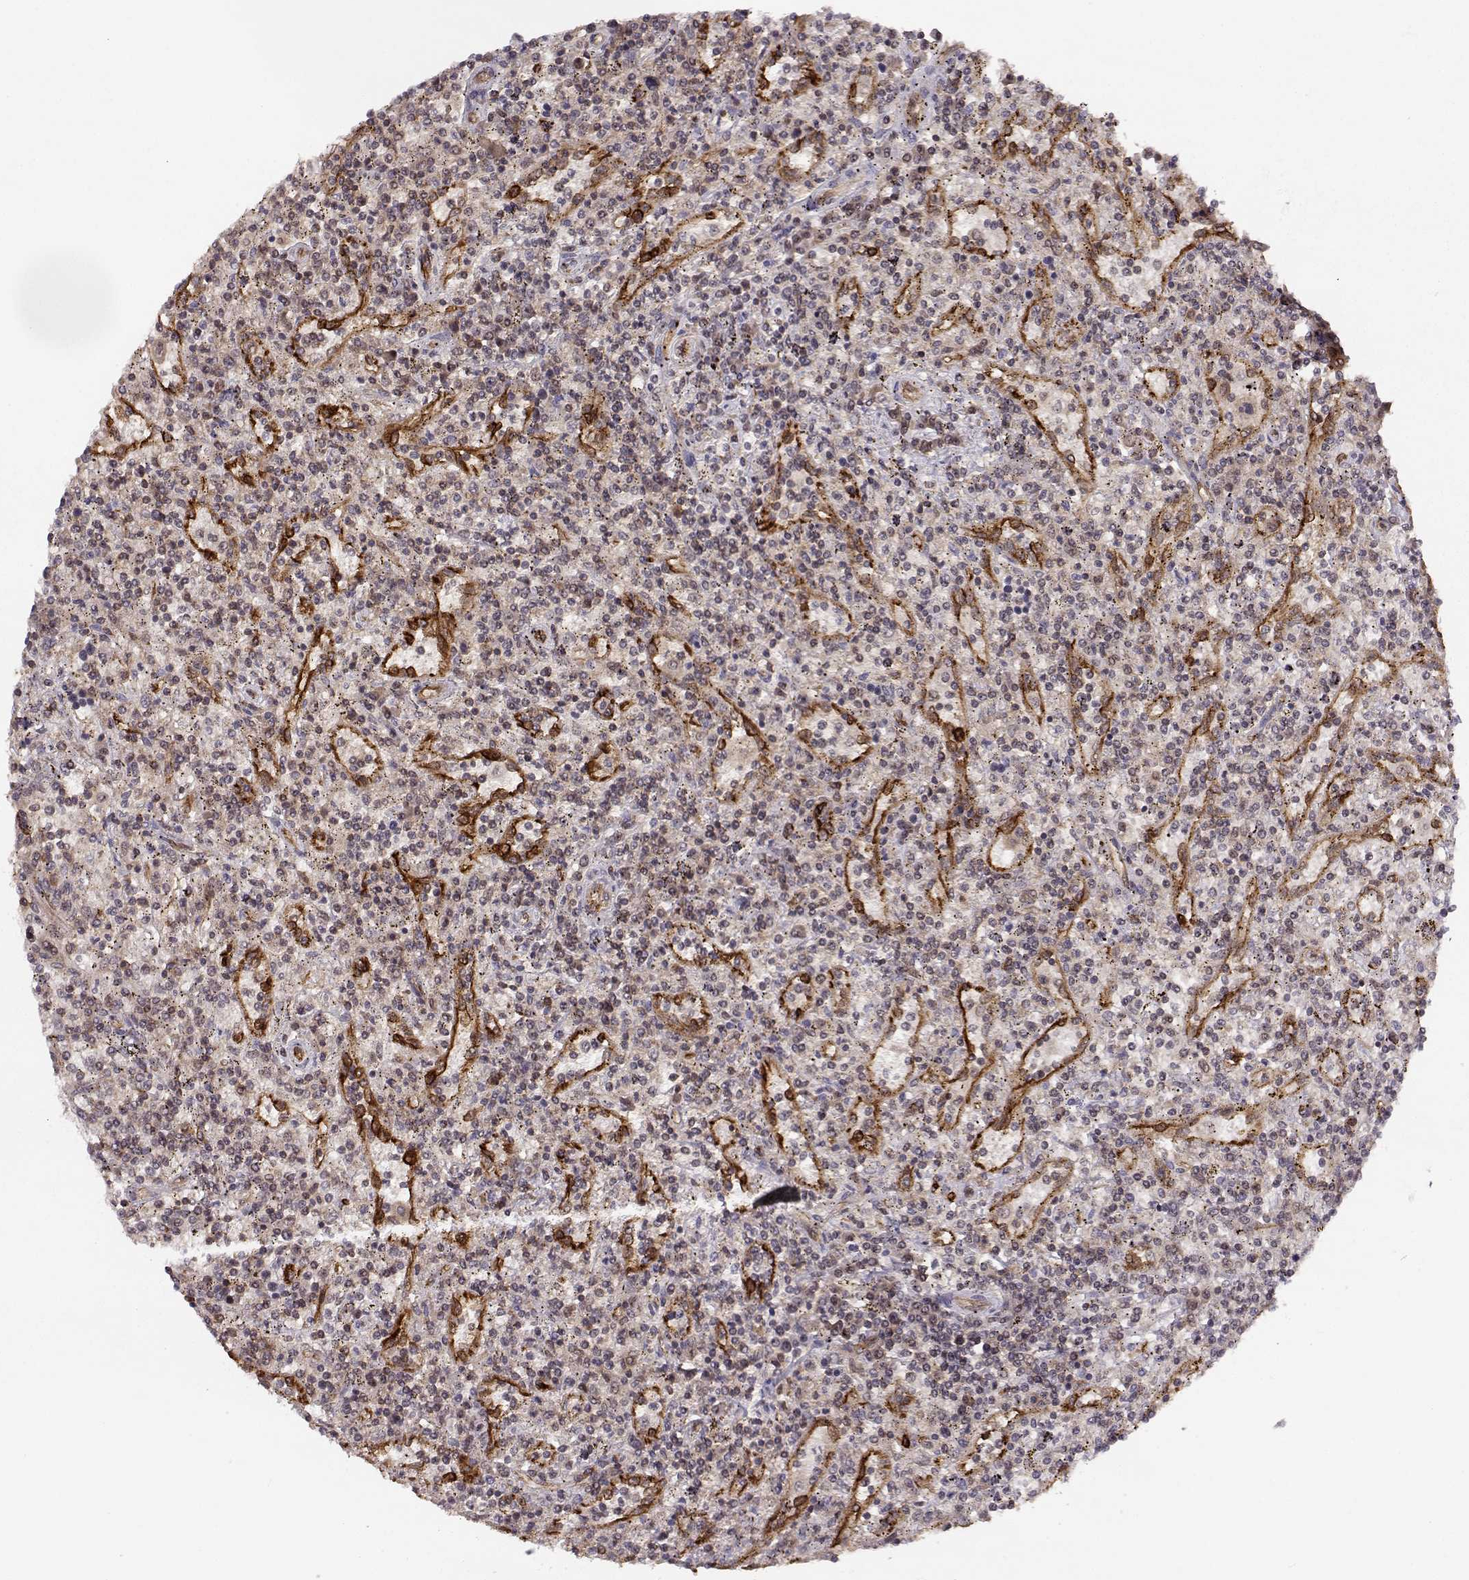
{"staining": {"intensity": "negative", "quantity": "none", "location": "none"}, "tissue": "lymphoma", "cell_type": "Tumor cells", "image_type": "cancer", "snomed": [{"axis": "morphology", "description": "Malignant lymphoma, non-Hodgkin's type, Low grade"}, {"axis": "topography", "description": "Spleen"}], "caption": "Immunohistochemical staining of lymphoma shows no significant positivity in tumor cells.", "gene": "CIR1", "patient": {"sex": "male", "age": 62}}